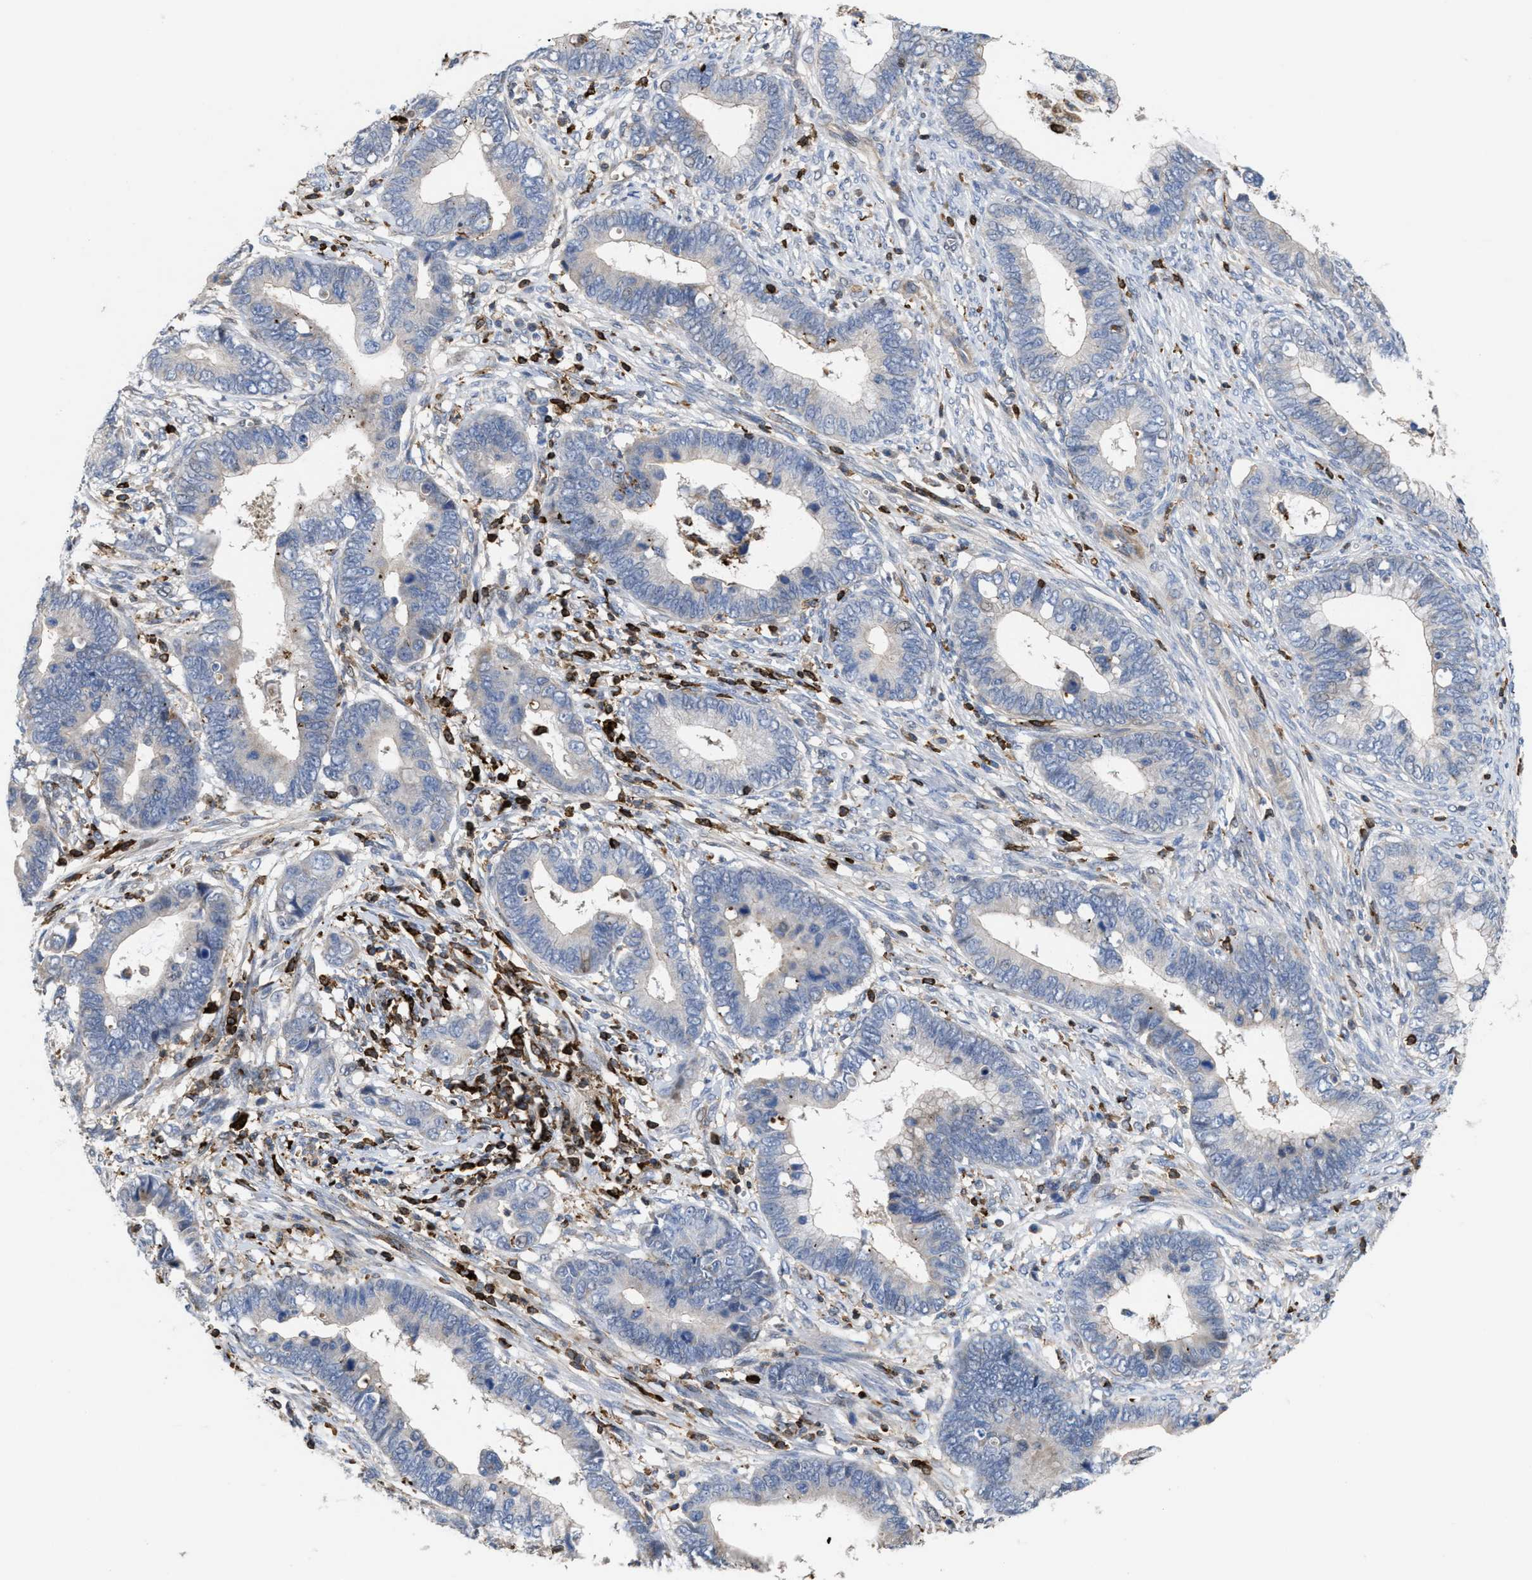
{"staining": {"intensity": "negative", "quantity": "none", "location": "none"}, "tissue": "cervical cancer", "cell_type": "Tumor cells", "image_type": "cancer", "snomed": [{"axis": "morphology", "description": "Adenocarcinoma, NOS"}, {"axis": "topography", "description": "Cervix"}], "caption": "Immunohistochemistry (IHC) micrograph of neoplastic tissue: cervical adenocarcinoma stained with DAB exhibits no significant protein positivity in tumor cells.", "gene": "PTPRE", "patient": {"sex": "female", "age": 44}}